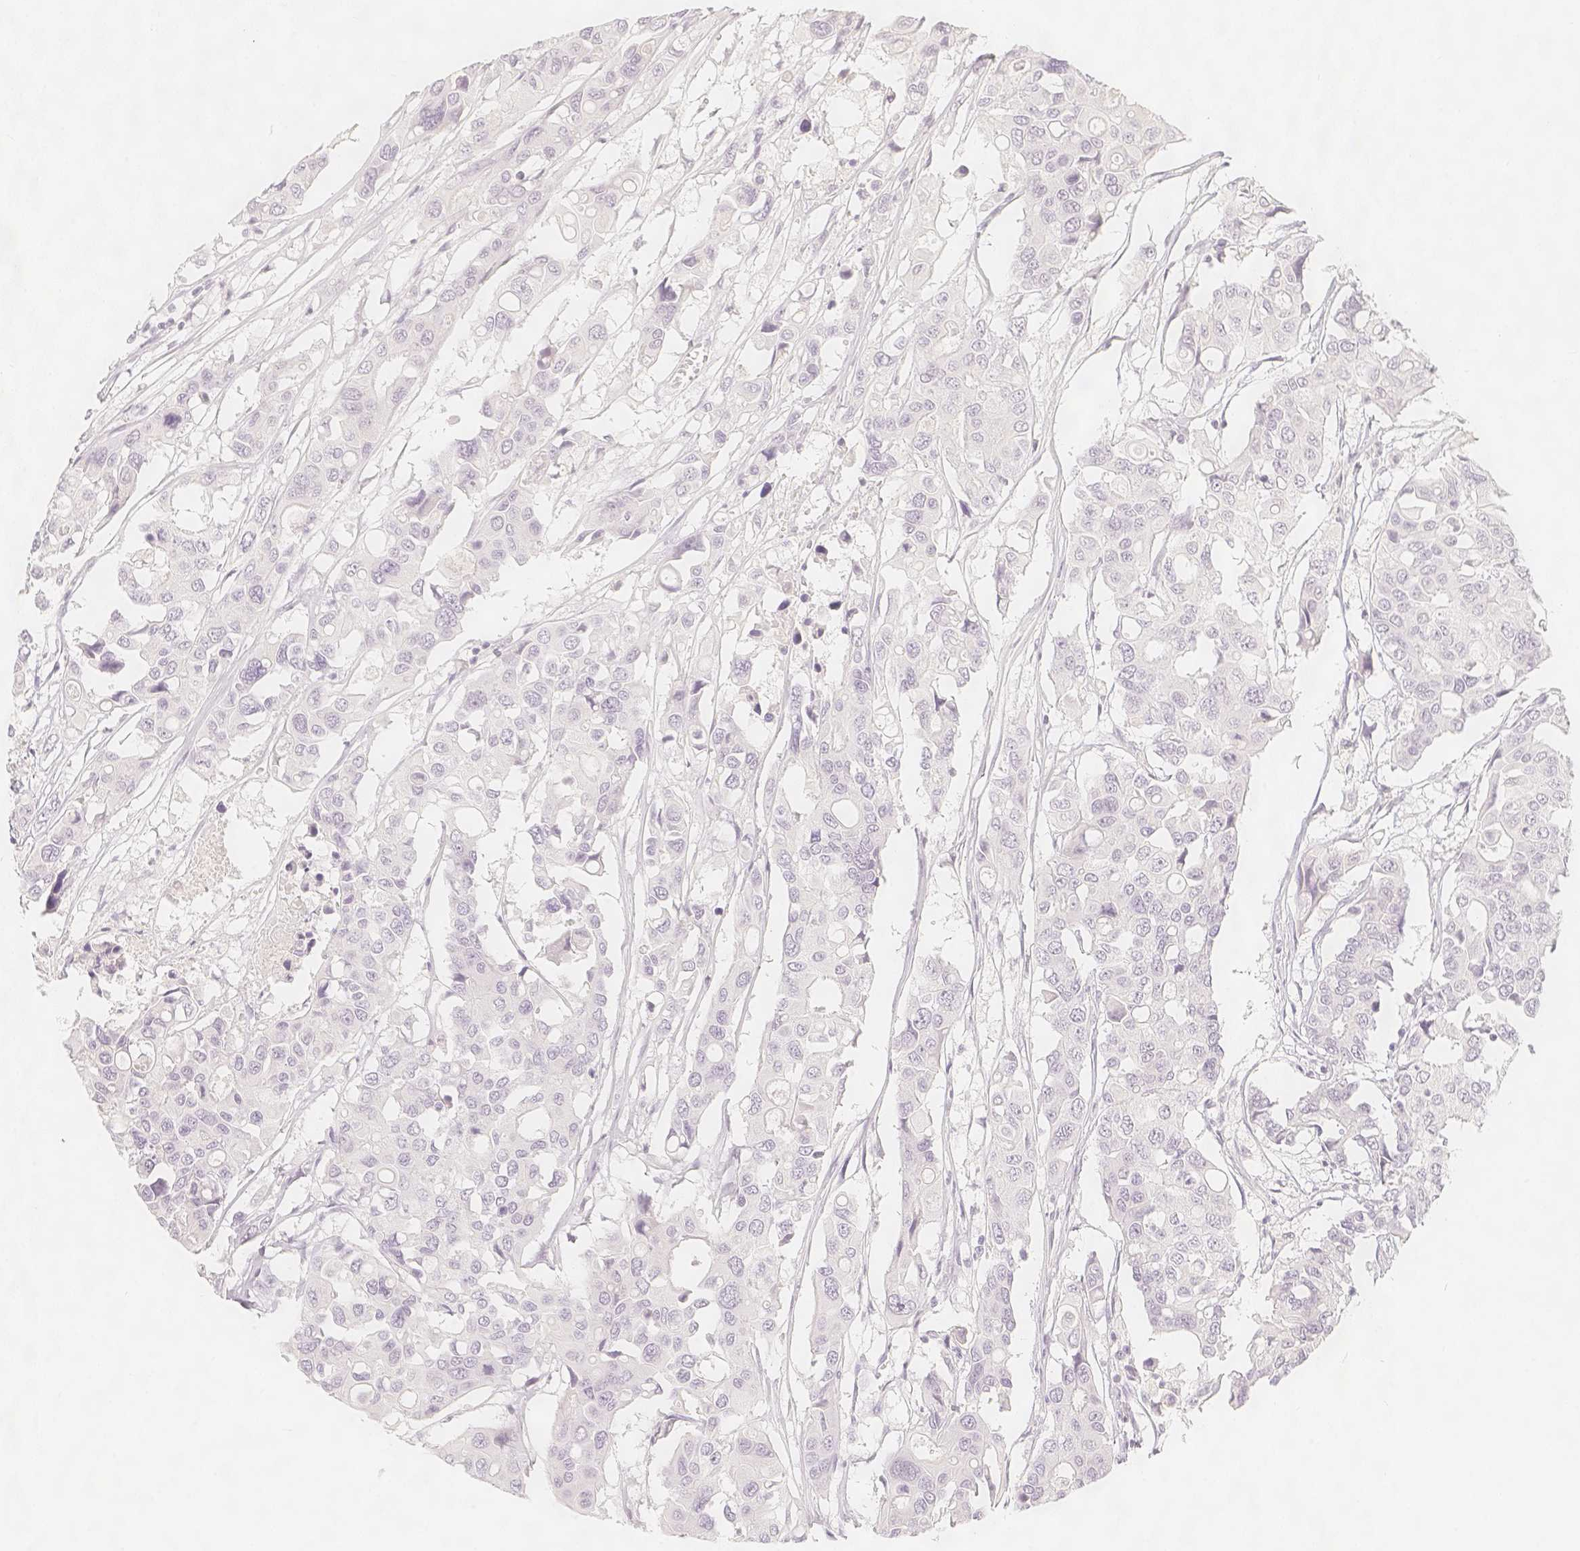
{"staining": {"intensity": "negative", "quantity": "none", "location": "none"}, "tissue": "colorectal cancer", "cell_type": "Tumor cells", "image_type": "cancer", "snomed": [{"axis": "morphology", "description": "Adenocarcinoma, NOS"}, {"axis": "topography", "description": "Colon"}], "caption": "IHC of colorectal cancer demonstrates no positivity in tumor cells.", "gene": "SLC18A1", "patient": {"sex": "male", "age": 77}}